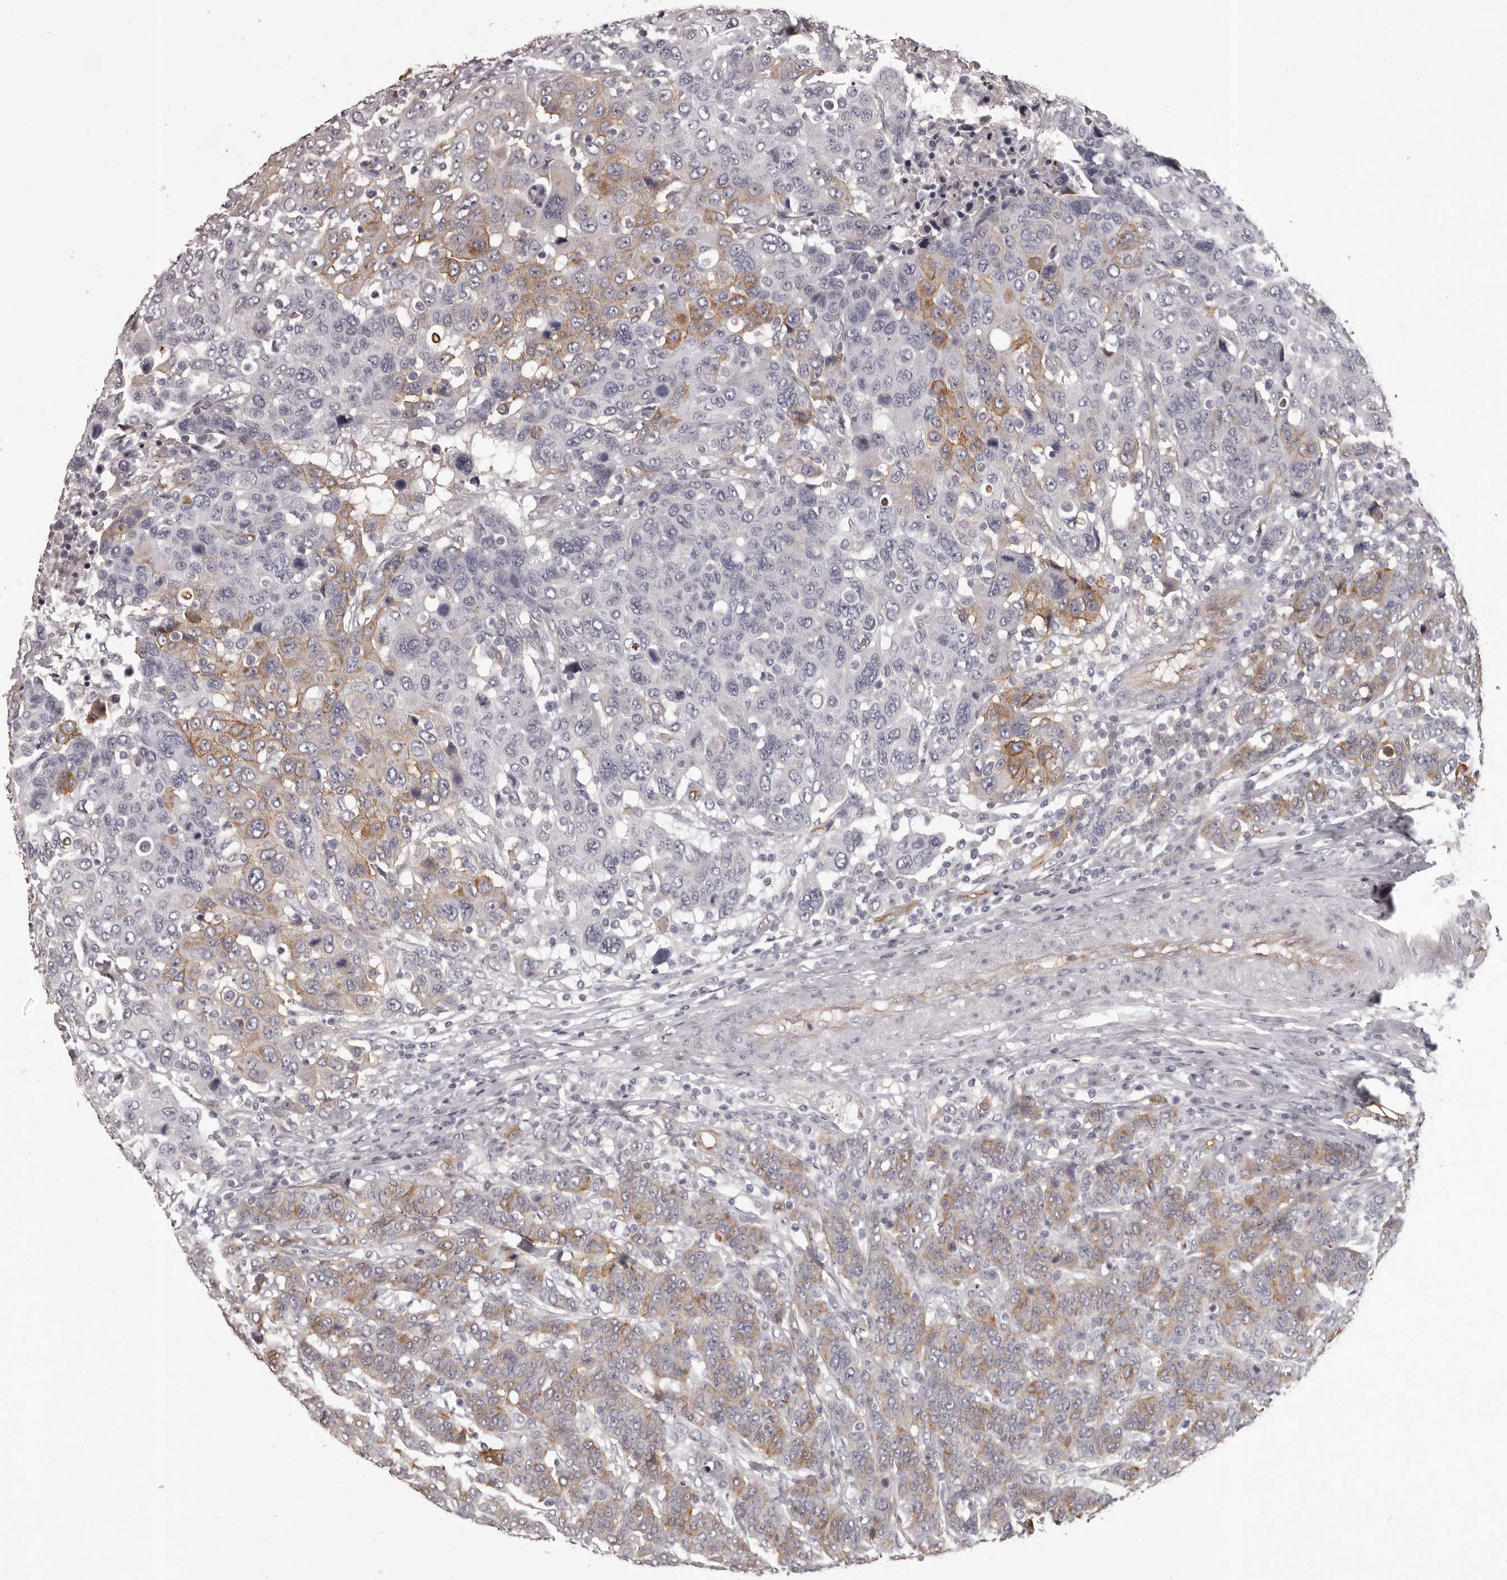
{"staining": {"intensity": "moderate", "quantity": "25%-75%", "location": "cytoplasmic/membranous"}, "tissue": "breast cancer", "cell_type": "Tumor cells", "image_type": "cancer", "snomed": [{"axis": "morphology", "description": "Duct carcinoma"}, {"axis": "topography", "description": "Breast"}], "caption": "A brown stain labels moderate cytoplasmic/membranous positivity of a protein in human breast cancer (infiltrating ductal carcinoma) tumor cells.", "gene": "GPR78", "patient": {"sex": "female", "age": 37}}